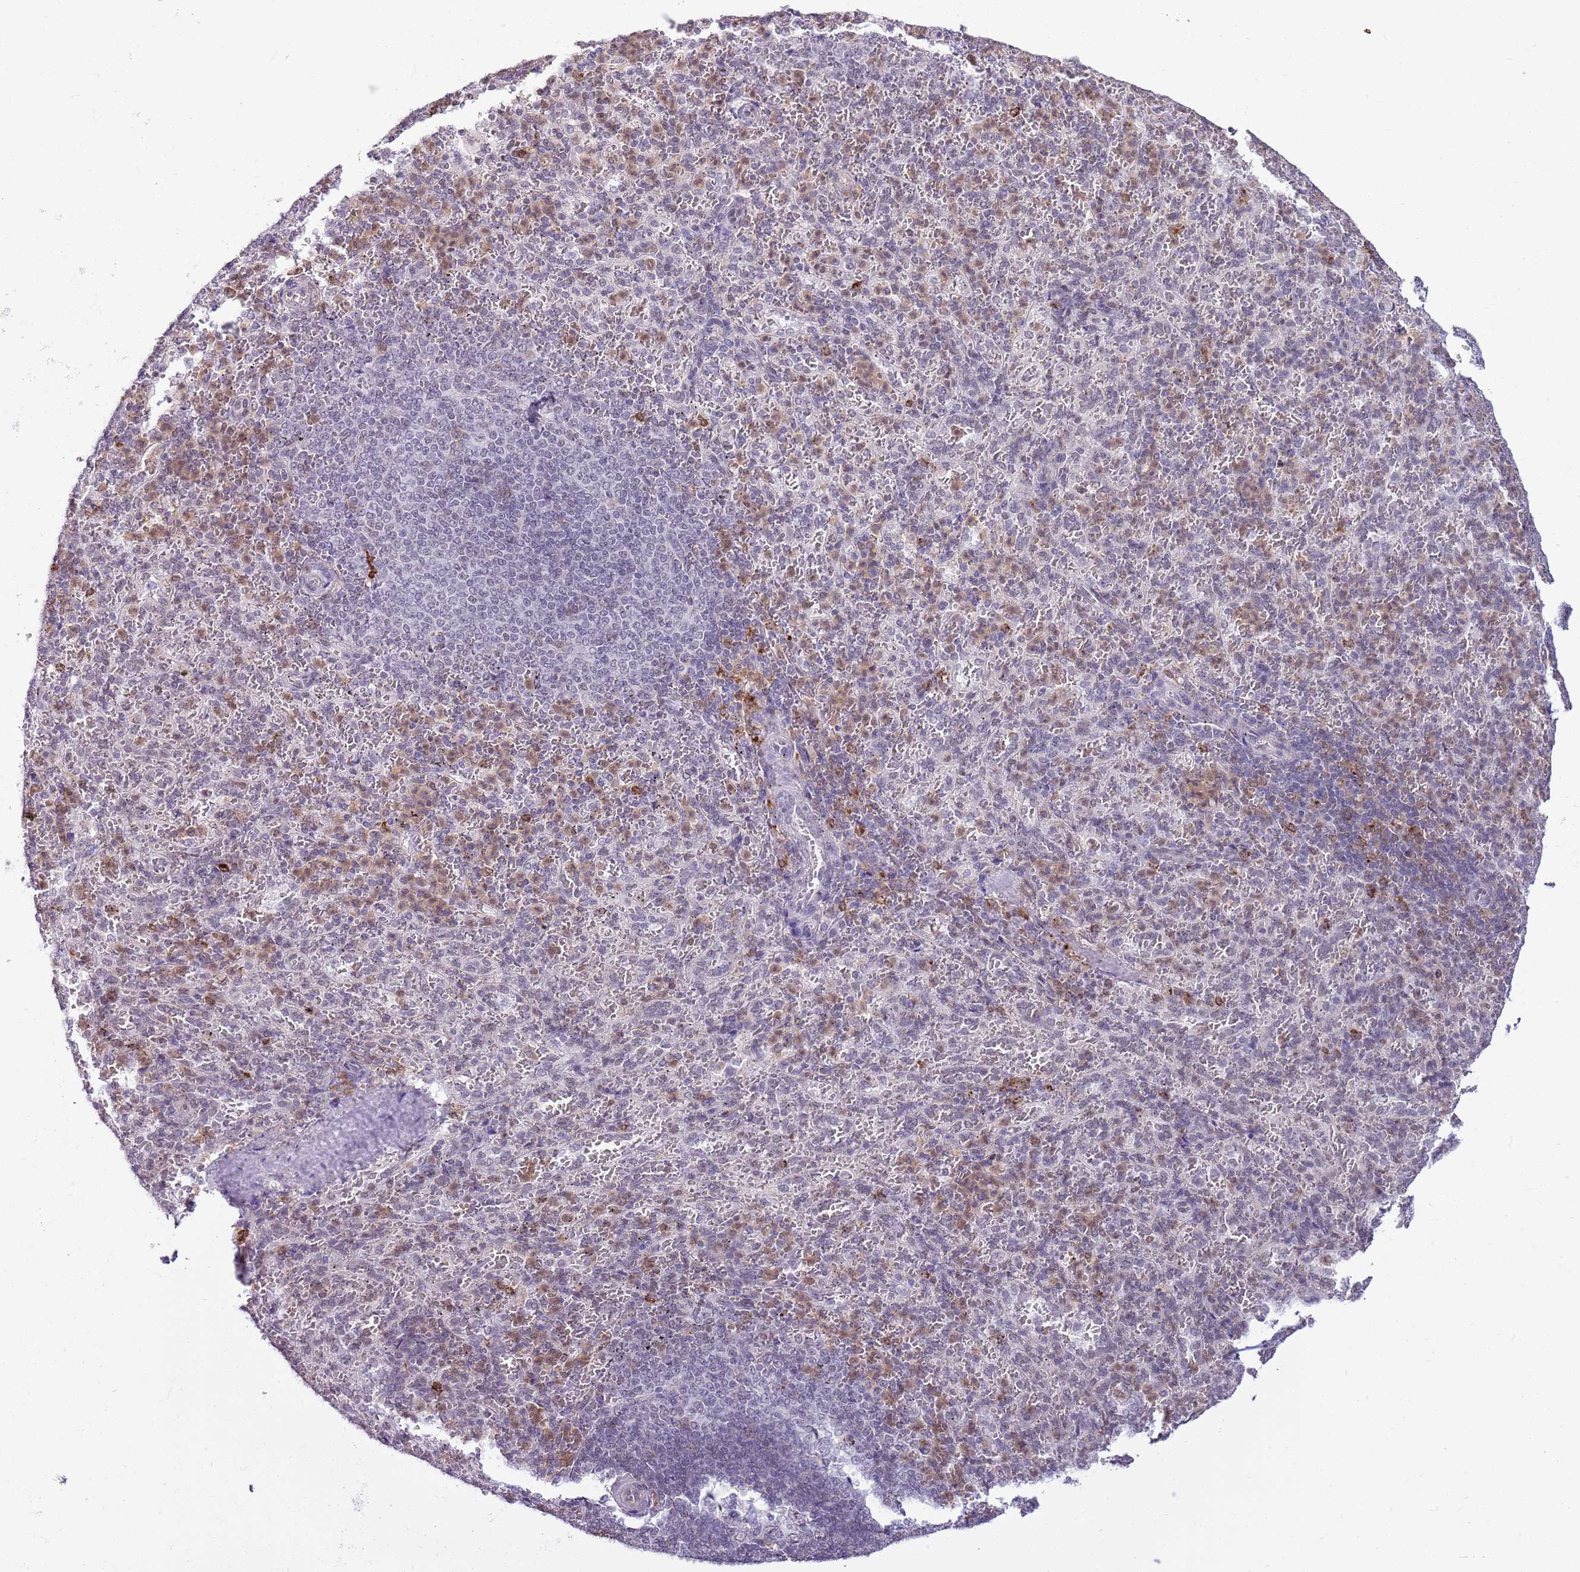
{"staining": {"intensity": "weak", "quantity": "25%-75%", "location": "cytoplasmic/membranous,nuclear"}, "tissue": "spleen", "cell_type": "Cells in red pulp", "image_type": "normal", "snomed": [{"axis": "morphology", "description": "Normal tissue, NOS"}, {"axis": "topography", "description": "Spleen"}], "caption": "The immunohistochemical stain shows weak cytoplasmic/membranous,nuclear positivity in cells in red pulp of benign spleen. The protein is shown in brown color, while the nuclei are stained blue.", "gene": "DHX32", "patient": {"sex": "female", "age": 21}}